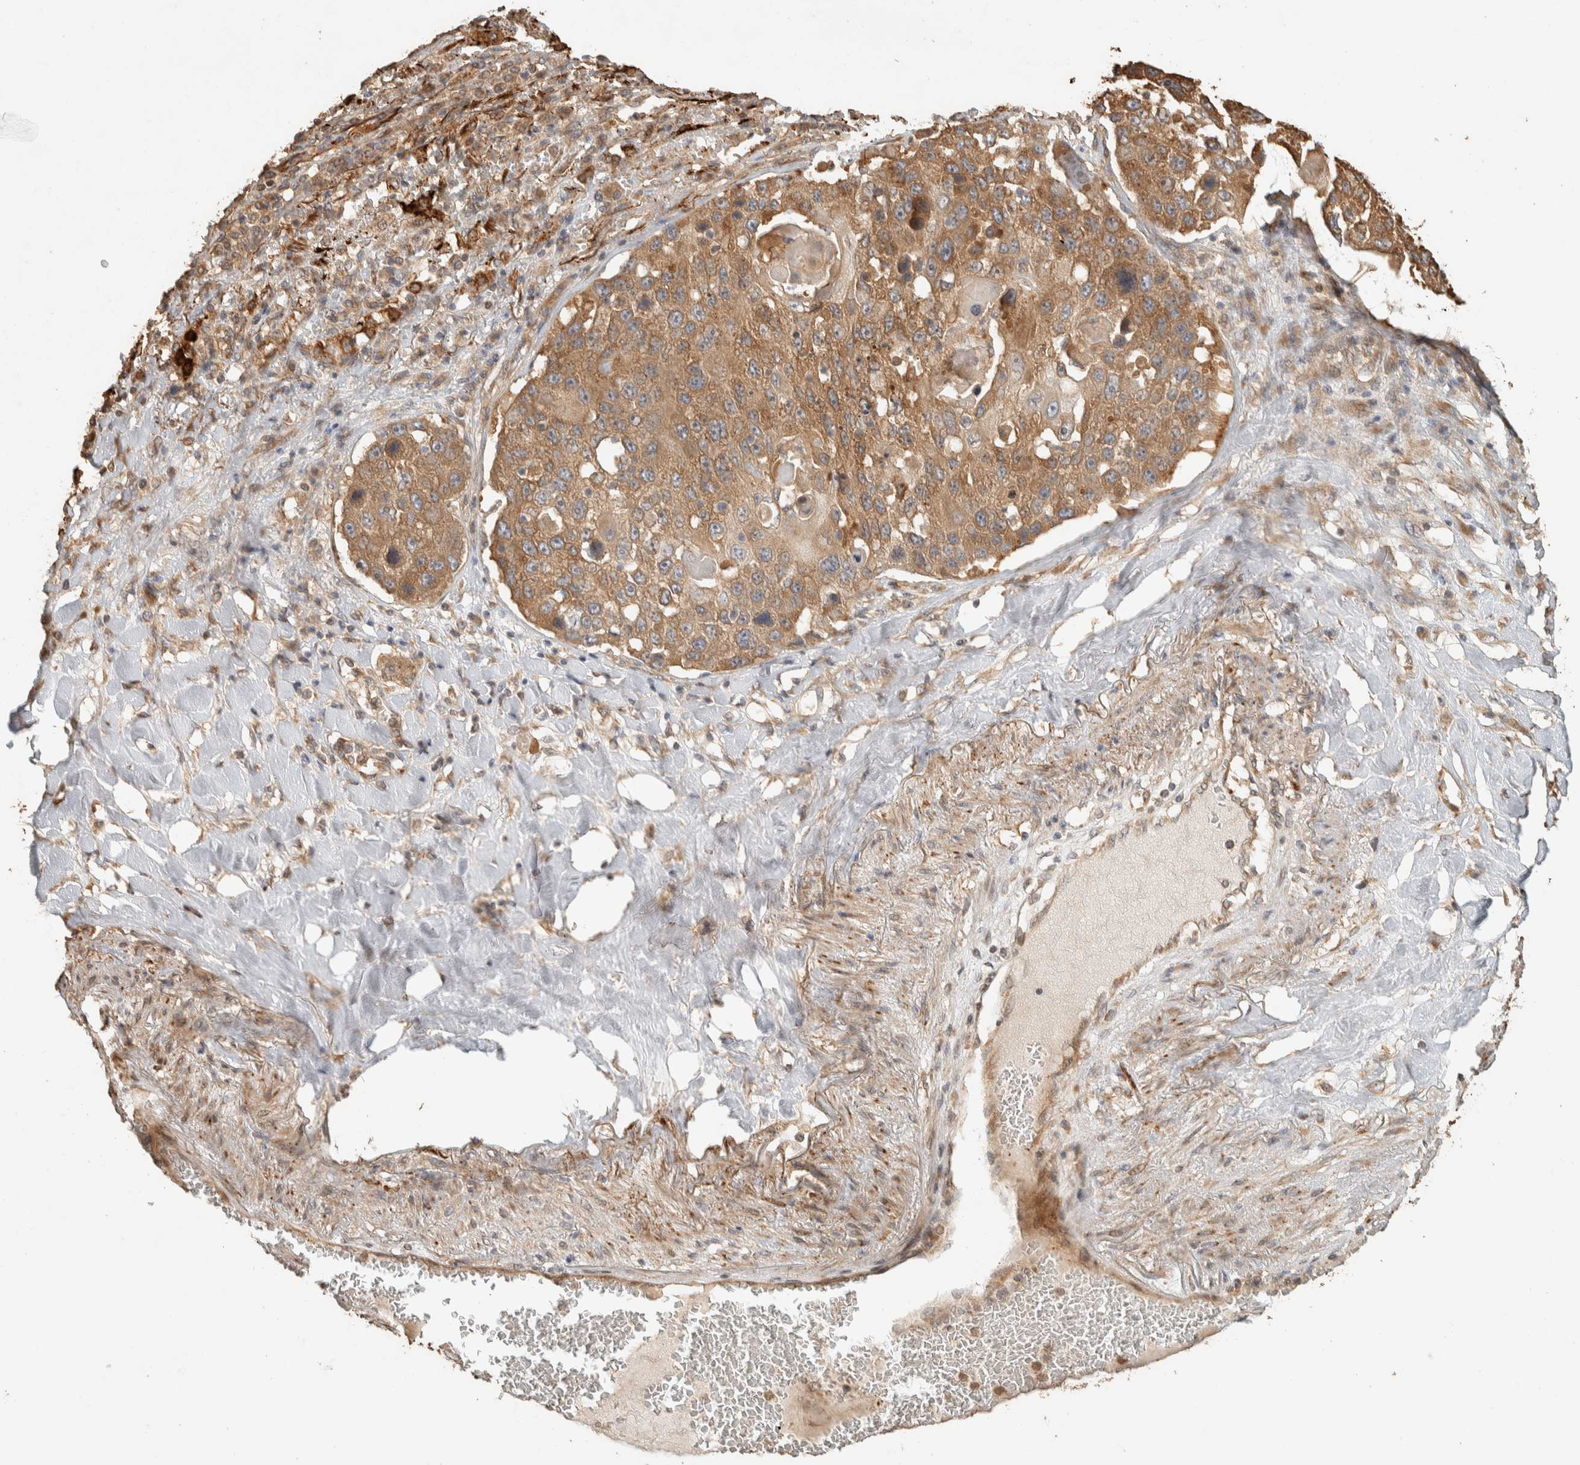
{"staining": {"intensity": "moderate", "quantity": ">75%", "location": "cytoplasmic/membranous"}, "tissue": "lung cancer", "cell_type": "Tumor cells", "image_type": "cancer", "snomed": [{"axis": "morphology", "description": "Squamous cell carcinoma, NOS"}, {"axis": "topography", "description": "Lung"}], "caption": "Human lung squamous cell carcinoma stained for a protein (brown) shows moderate cytoplasmic/membranous positive staining in approximately >75% of tumor cells.", "gene": "EXOC7", "patient": {"sex": "male", "age": 61}}